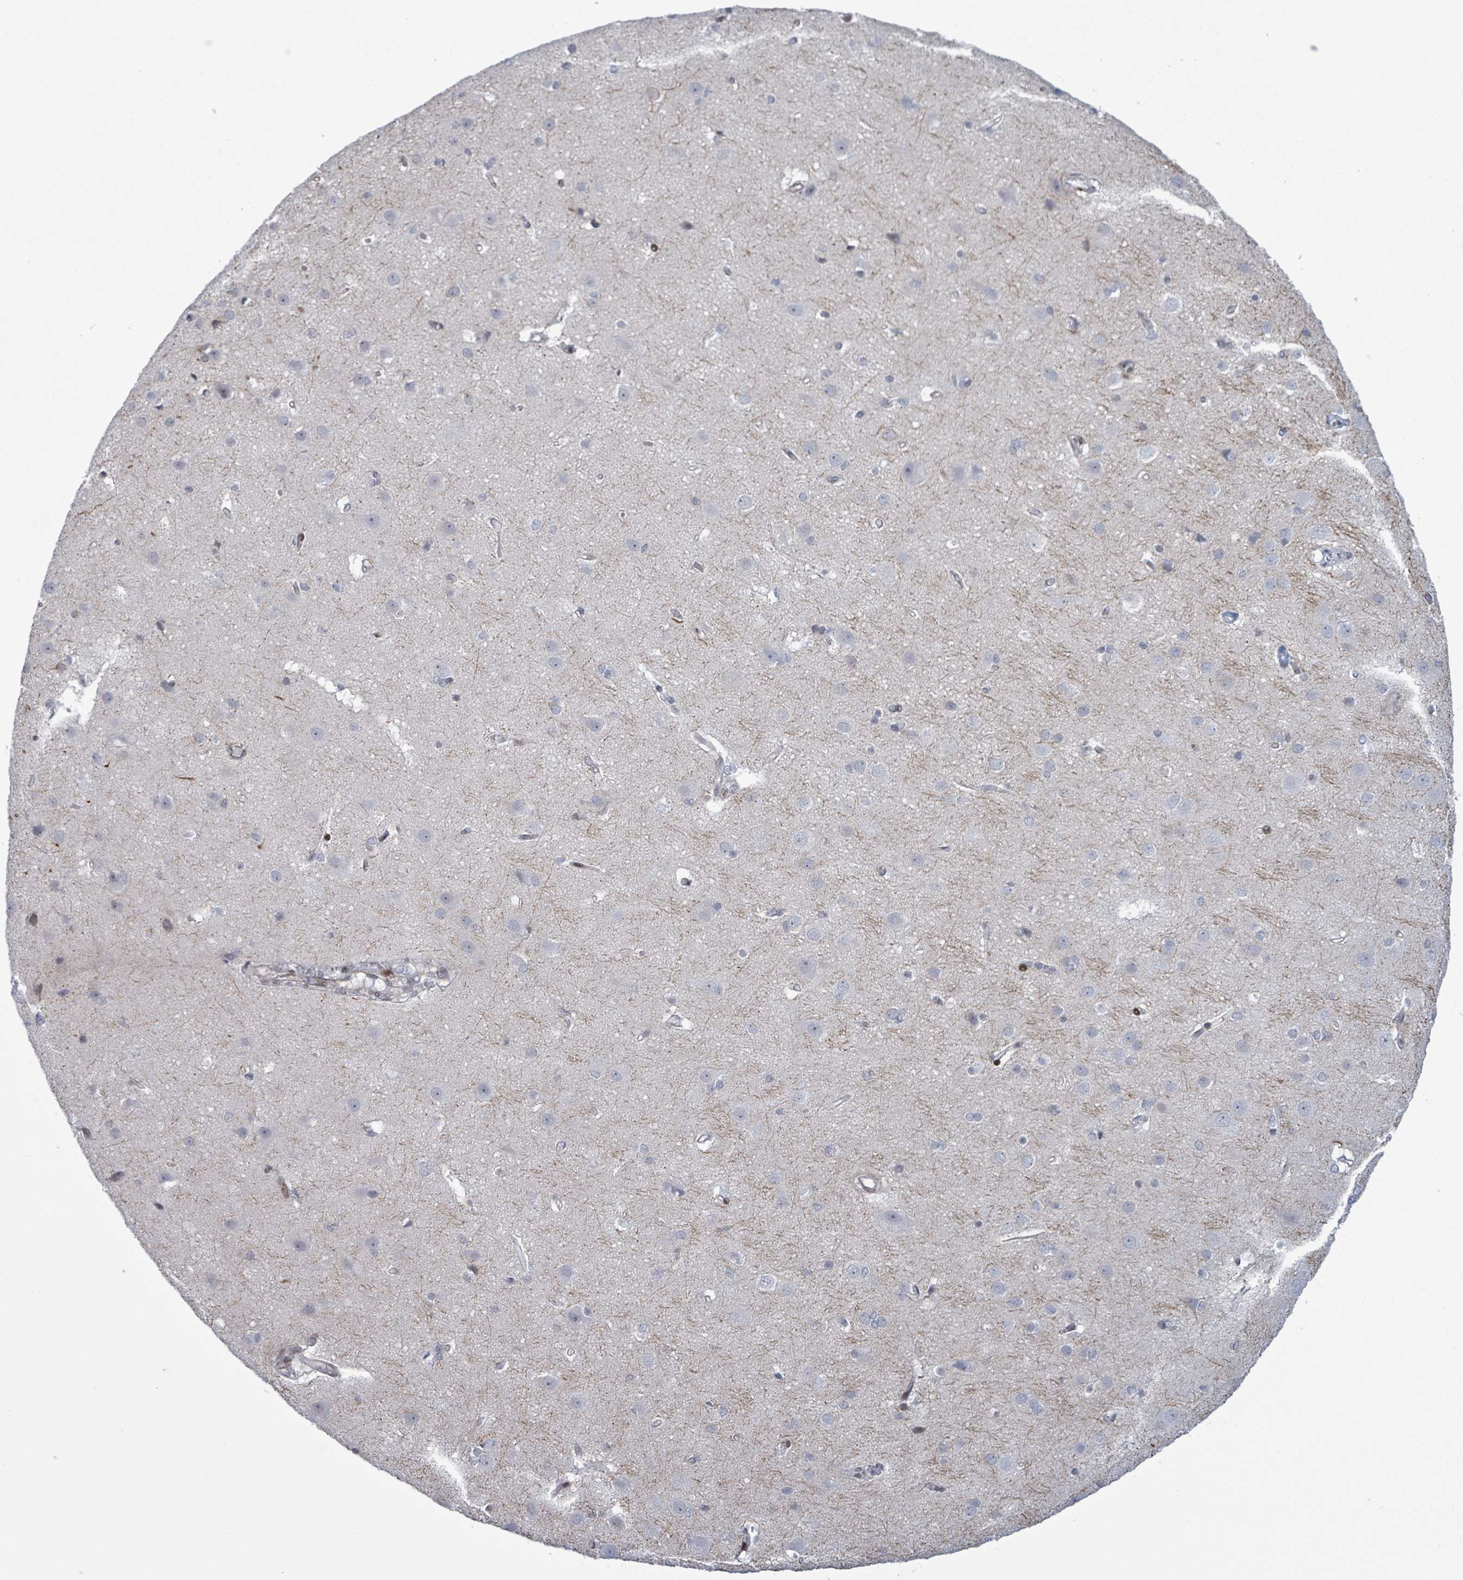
{"staining": {"intensity": "negative", "quantity": "none", "location": "none"}, "tissue": "cerebral cortex", "cell_type": "Endothelial cells", "image_type": "normal", "snomed": [{"axis": "morphology", "description": "Normal tissue, NOS"}, {"axis": "topography", "description": "Cerebral cortex"}], "caption": "This is an immunohistochemistry (IHC) image of unremarkable cerebral cortex. There is no positivity in endothelial cells.", "gene": "FNDC4", "patient": {"sex": "male", "age": 37}}